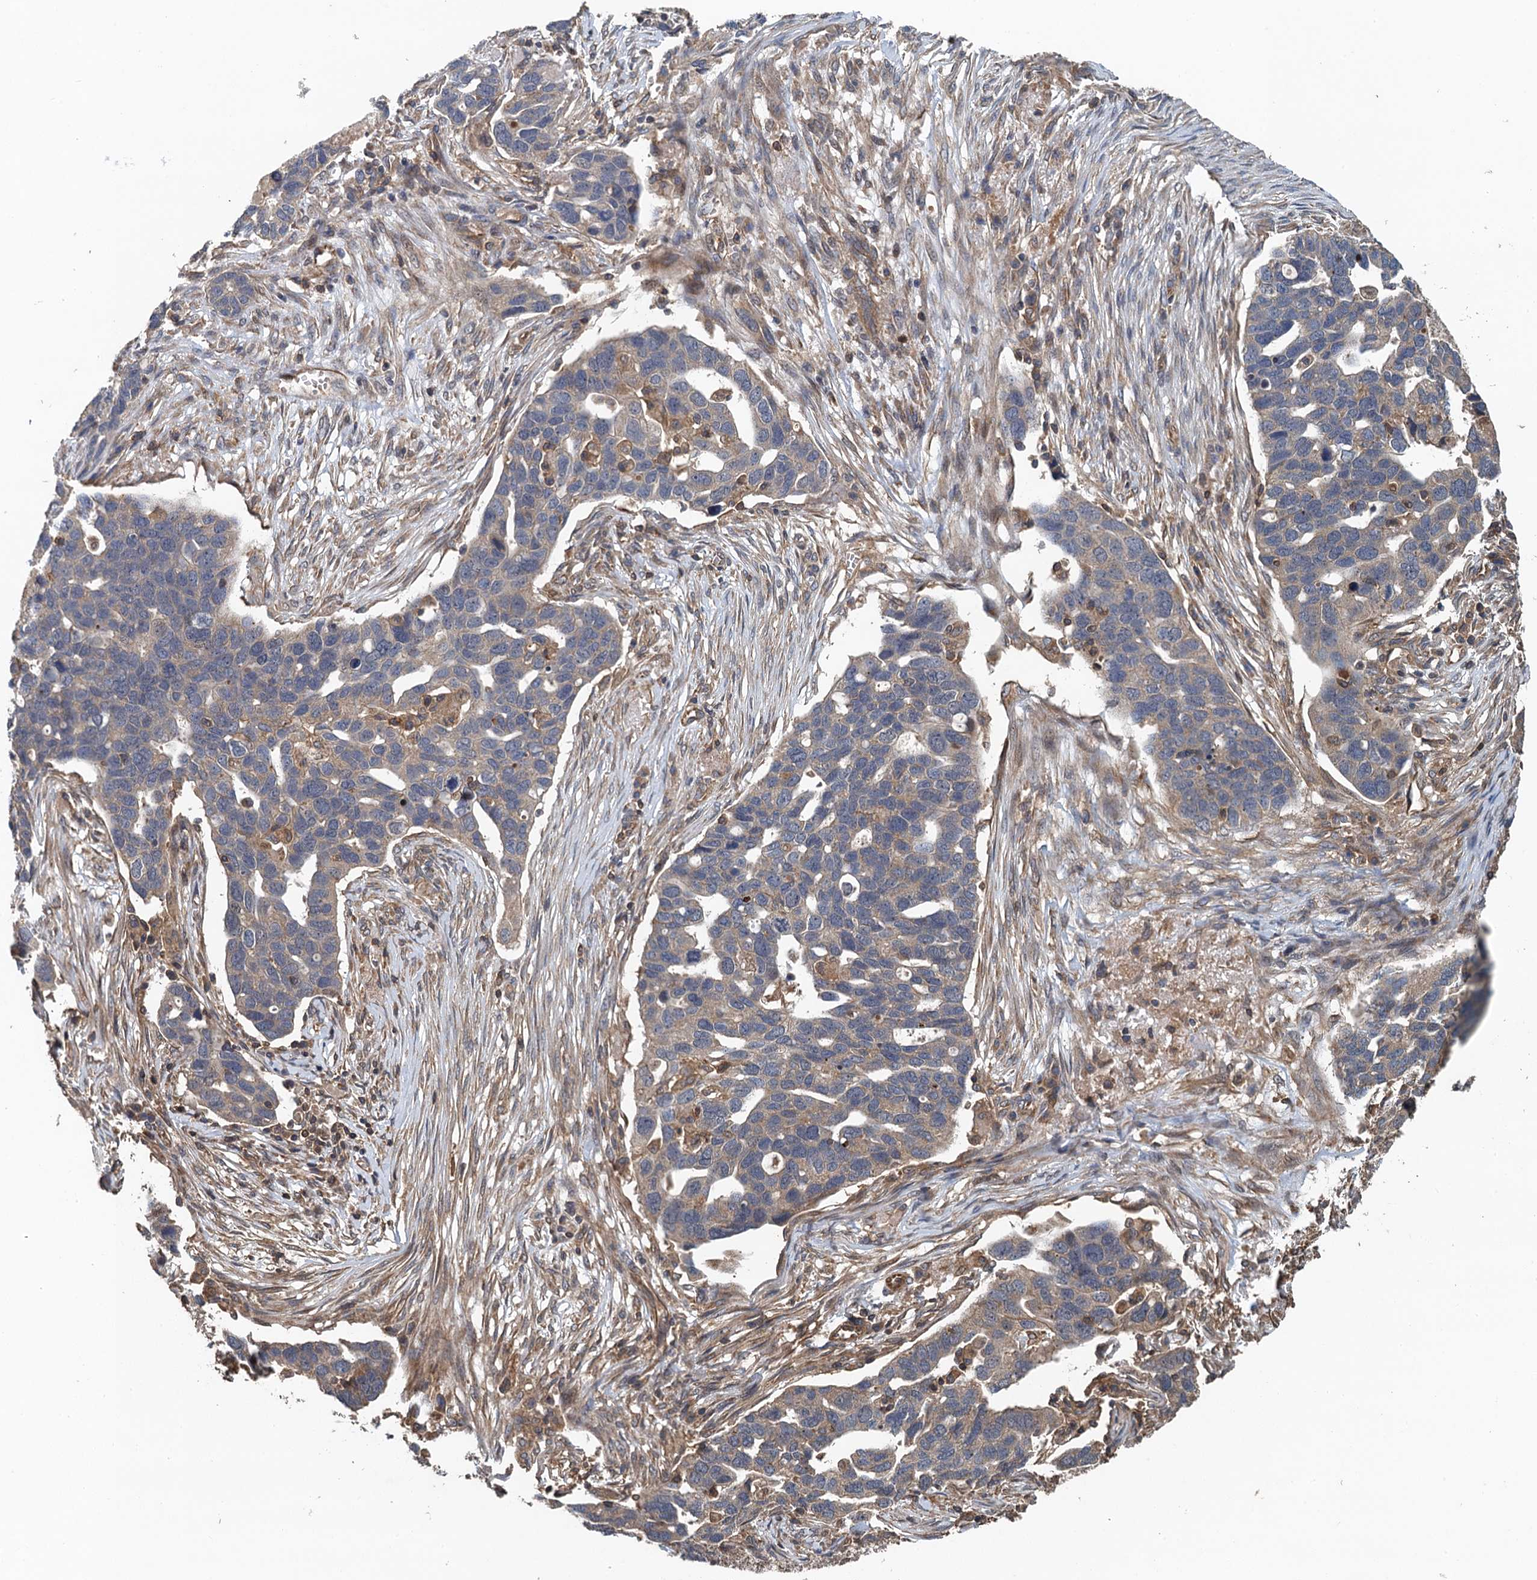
{"staining": {"intensity": "weak", "quantity": "25%-75%", "location": "cytoplasmic/membranous"}, "tissue": "ovarian cancer", "cell_type": "Tumor cells", "image_type": "cancer", "snomed": [{"axis": "morphology", "description": "Cystadenocarcinoma, serous, NOS"}, {"axis": "topography", "description": "Ovary"}], "caption": "Protein expression analysis of ovarian cancer reveals weak cytoplasmic/membranous staining in approximately 25%-75% of tumor cells.", "gene": "BORCS5", "patient": {"sex": "female", "age": 54}}